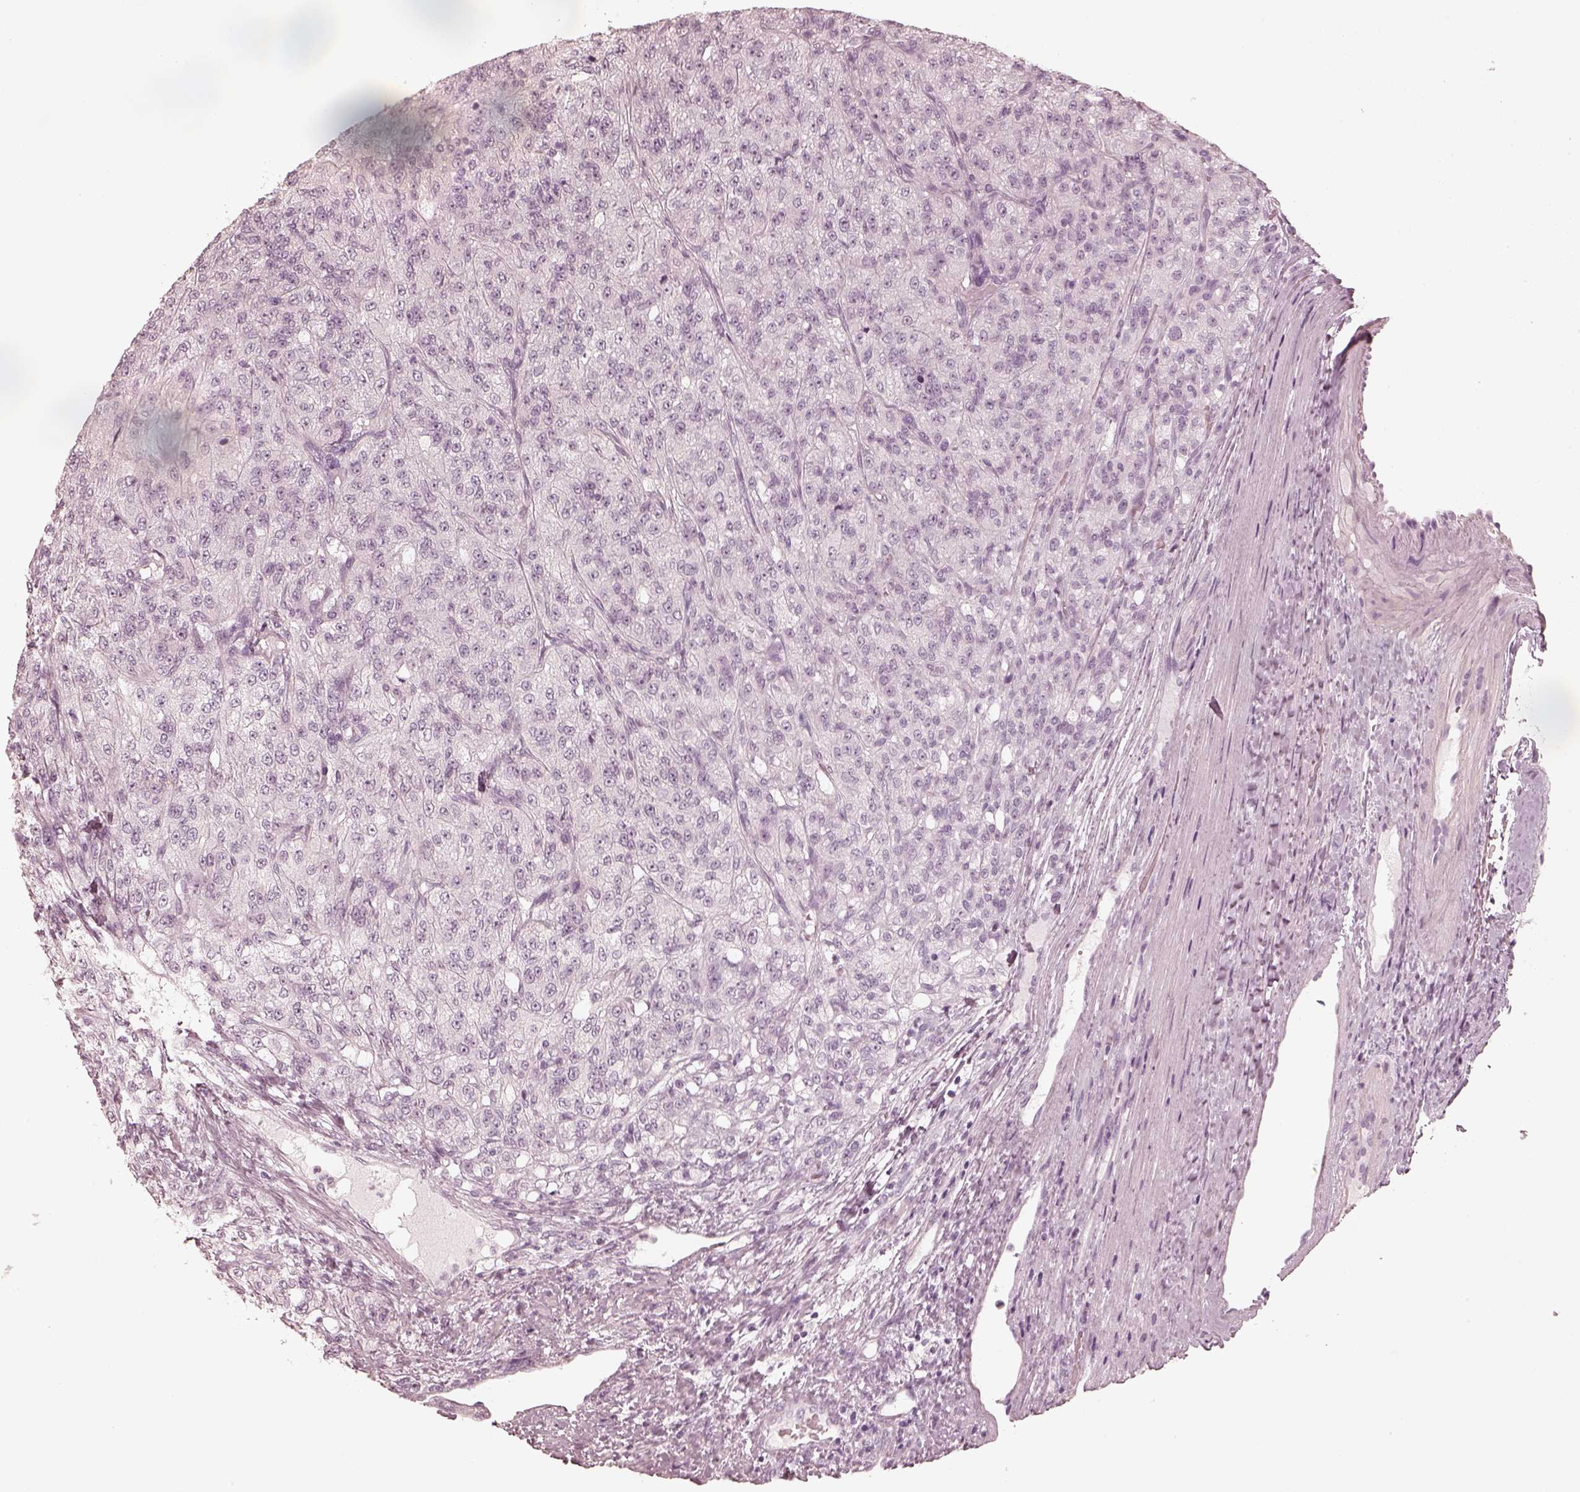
{"staining": {"intensity": "negative", "quantity": "none", "location": "none"}, "tissue": "renal cancer", "cell_type": "Tumor cells", "image_type": "cancer", "snomed": [{"axis": "morphology", "description": "Adenocarcinoma, NOS"}, {"axis": "topography", "description": "Kidney"}], "caption": "High power microscopy image of an immunohistochemistry (IHC) photomicrograph of adenocarcinoma (renal), revealing no significant positivity in tumor cells.", "gene": "CALR3", "patient": {"sex": "female", "age": 63}}